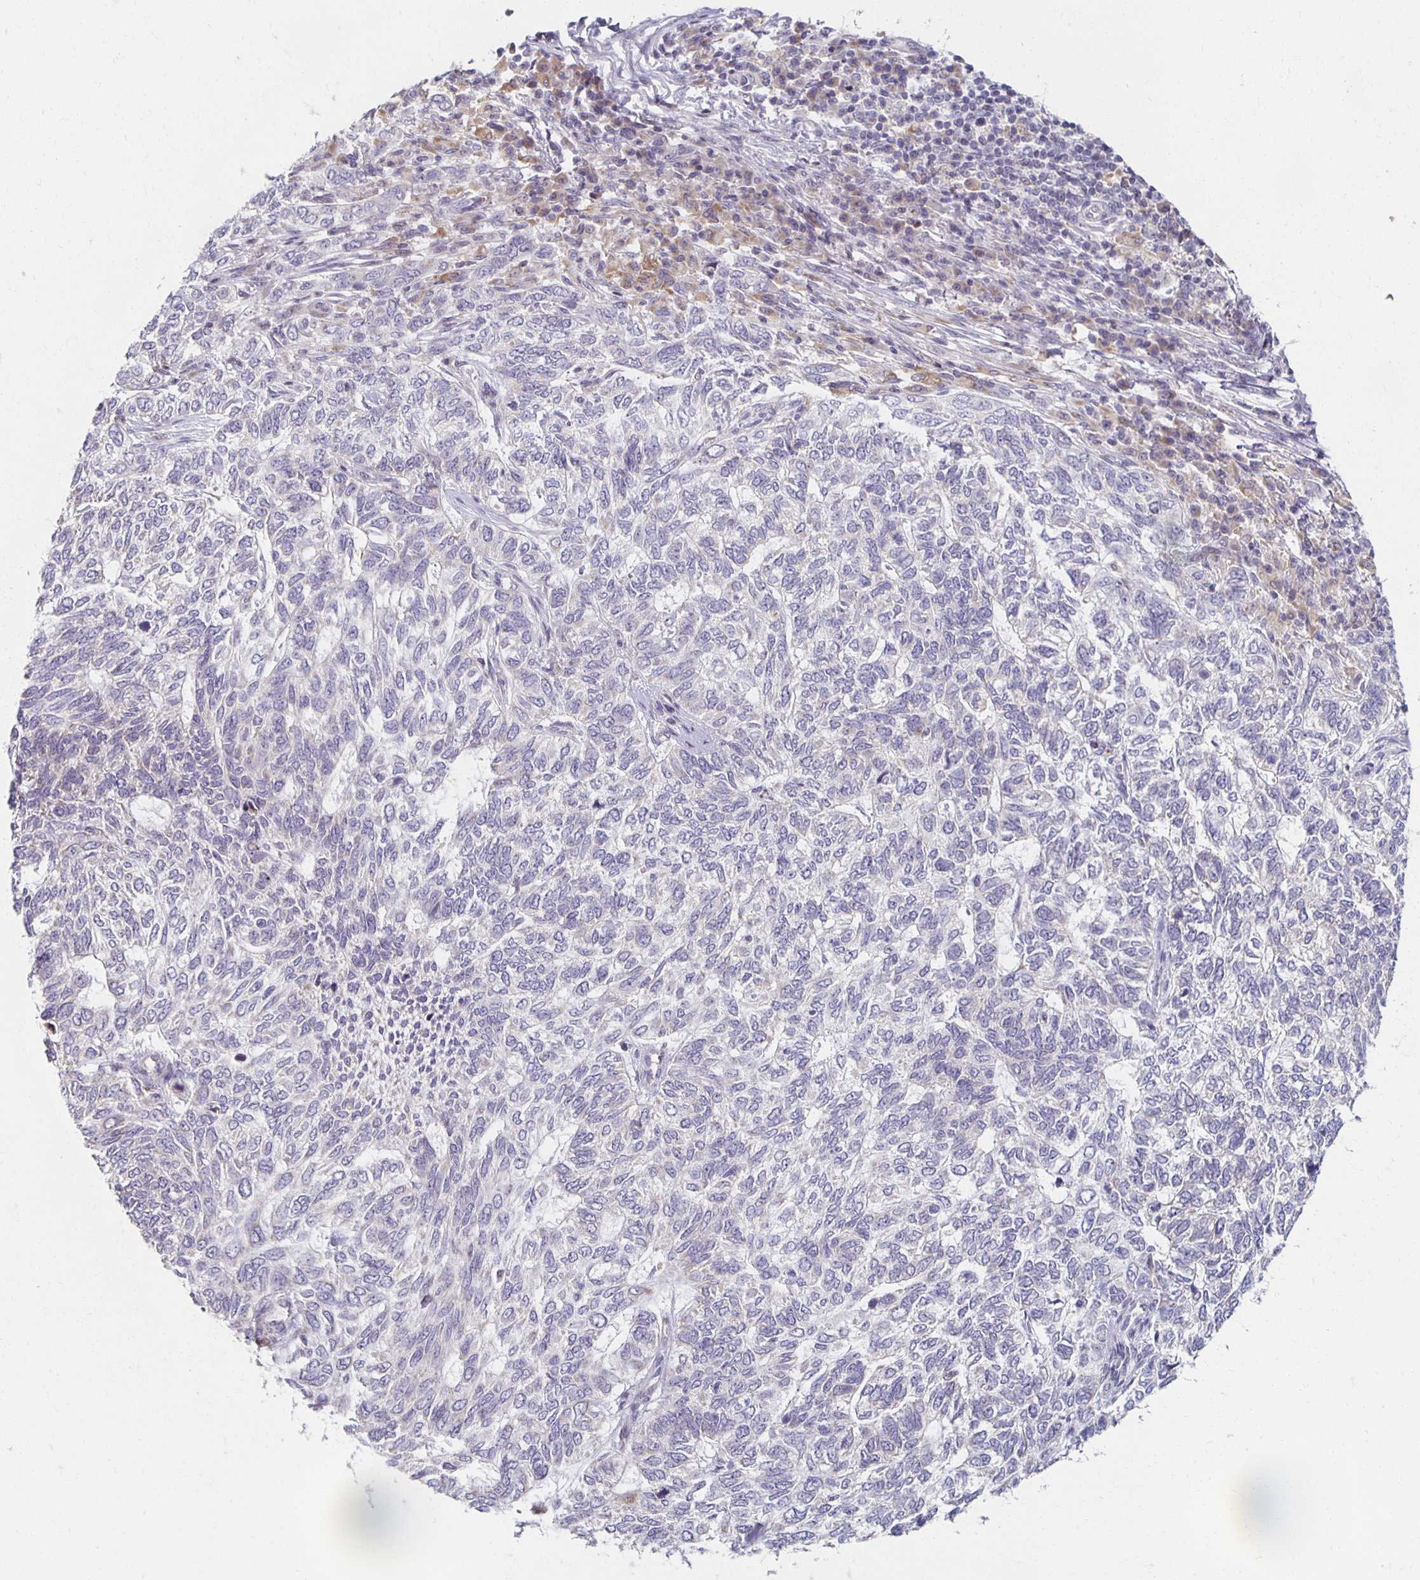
{"staining": {"intensity": "negative", "quantity": "none", "location": "none"}, "tissue": "skin cancer", "cell_type": "Tumor cells", "image_type": "cancer", "snomed": [{"axis": "morphology", "description": "Basal cell carcinoma"}, {"axis": "topography", "description": "Skin"}], "caption": "Immunohistochemistry image of basal cell carcinoma (skin) stained for a protein (brown), which reveals no positivity in tumor cells.", "gene": "HCFC1R1", "patient": {"sex": "female", "age": 65}}